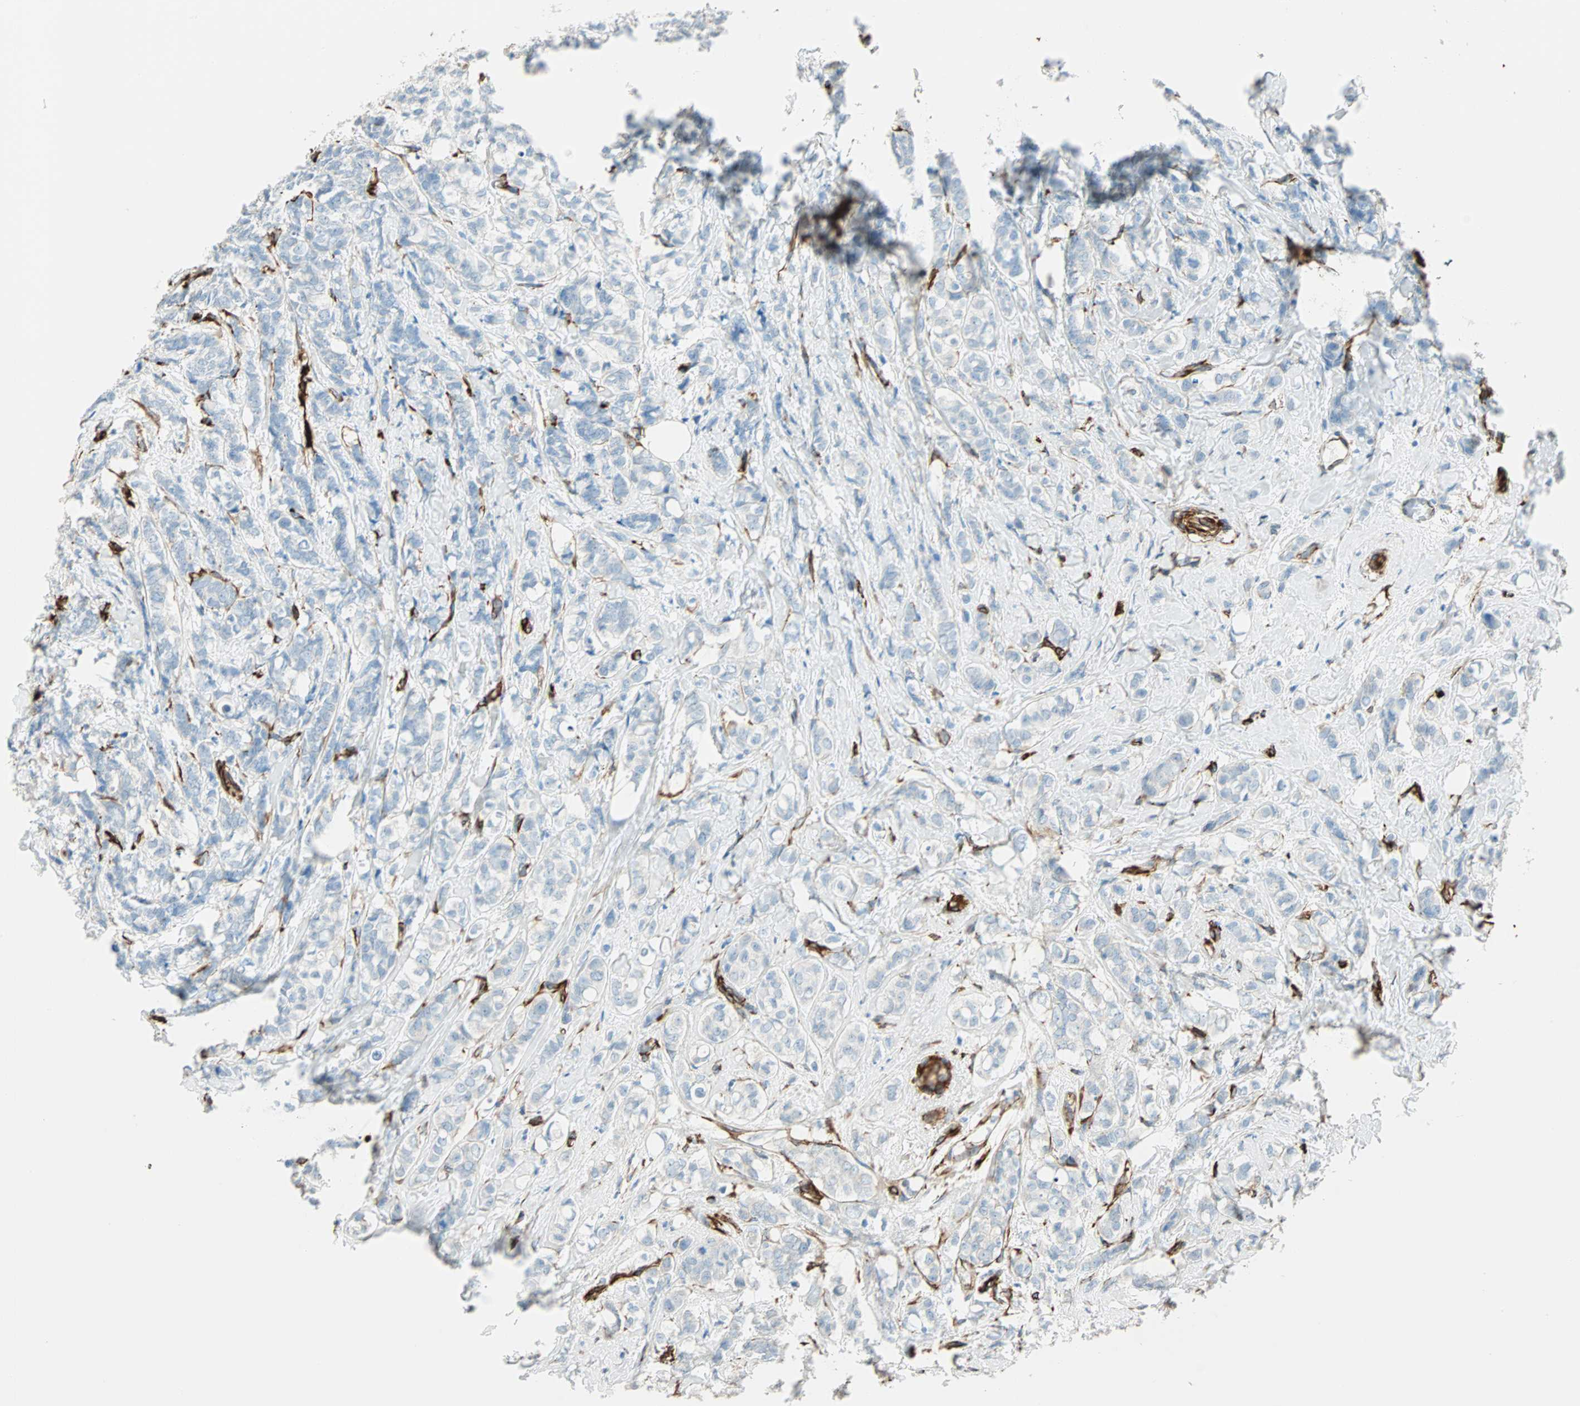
{"staining": {"intensity": "negative", "quantity": "none", "location": "none"}, "tissue": "breast cancer", "cell_type": "Tumor cells", "image_type": "cancer", "snomed": [{"axis": "morphology", "description": "Lobular carcinoma"}, {"axis": "topography", "description": "Breast"}], "caption": "DAB (3,3'-diaminobenzidine) immunohistochemical staining of human breast cancer (lobular carcinoma) demonstrates no significant staining in tumor cells.", "gene": "NES", "patient": {"sex": "female", "age": 60}}